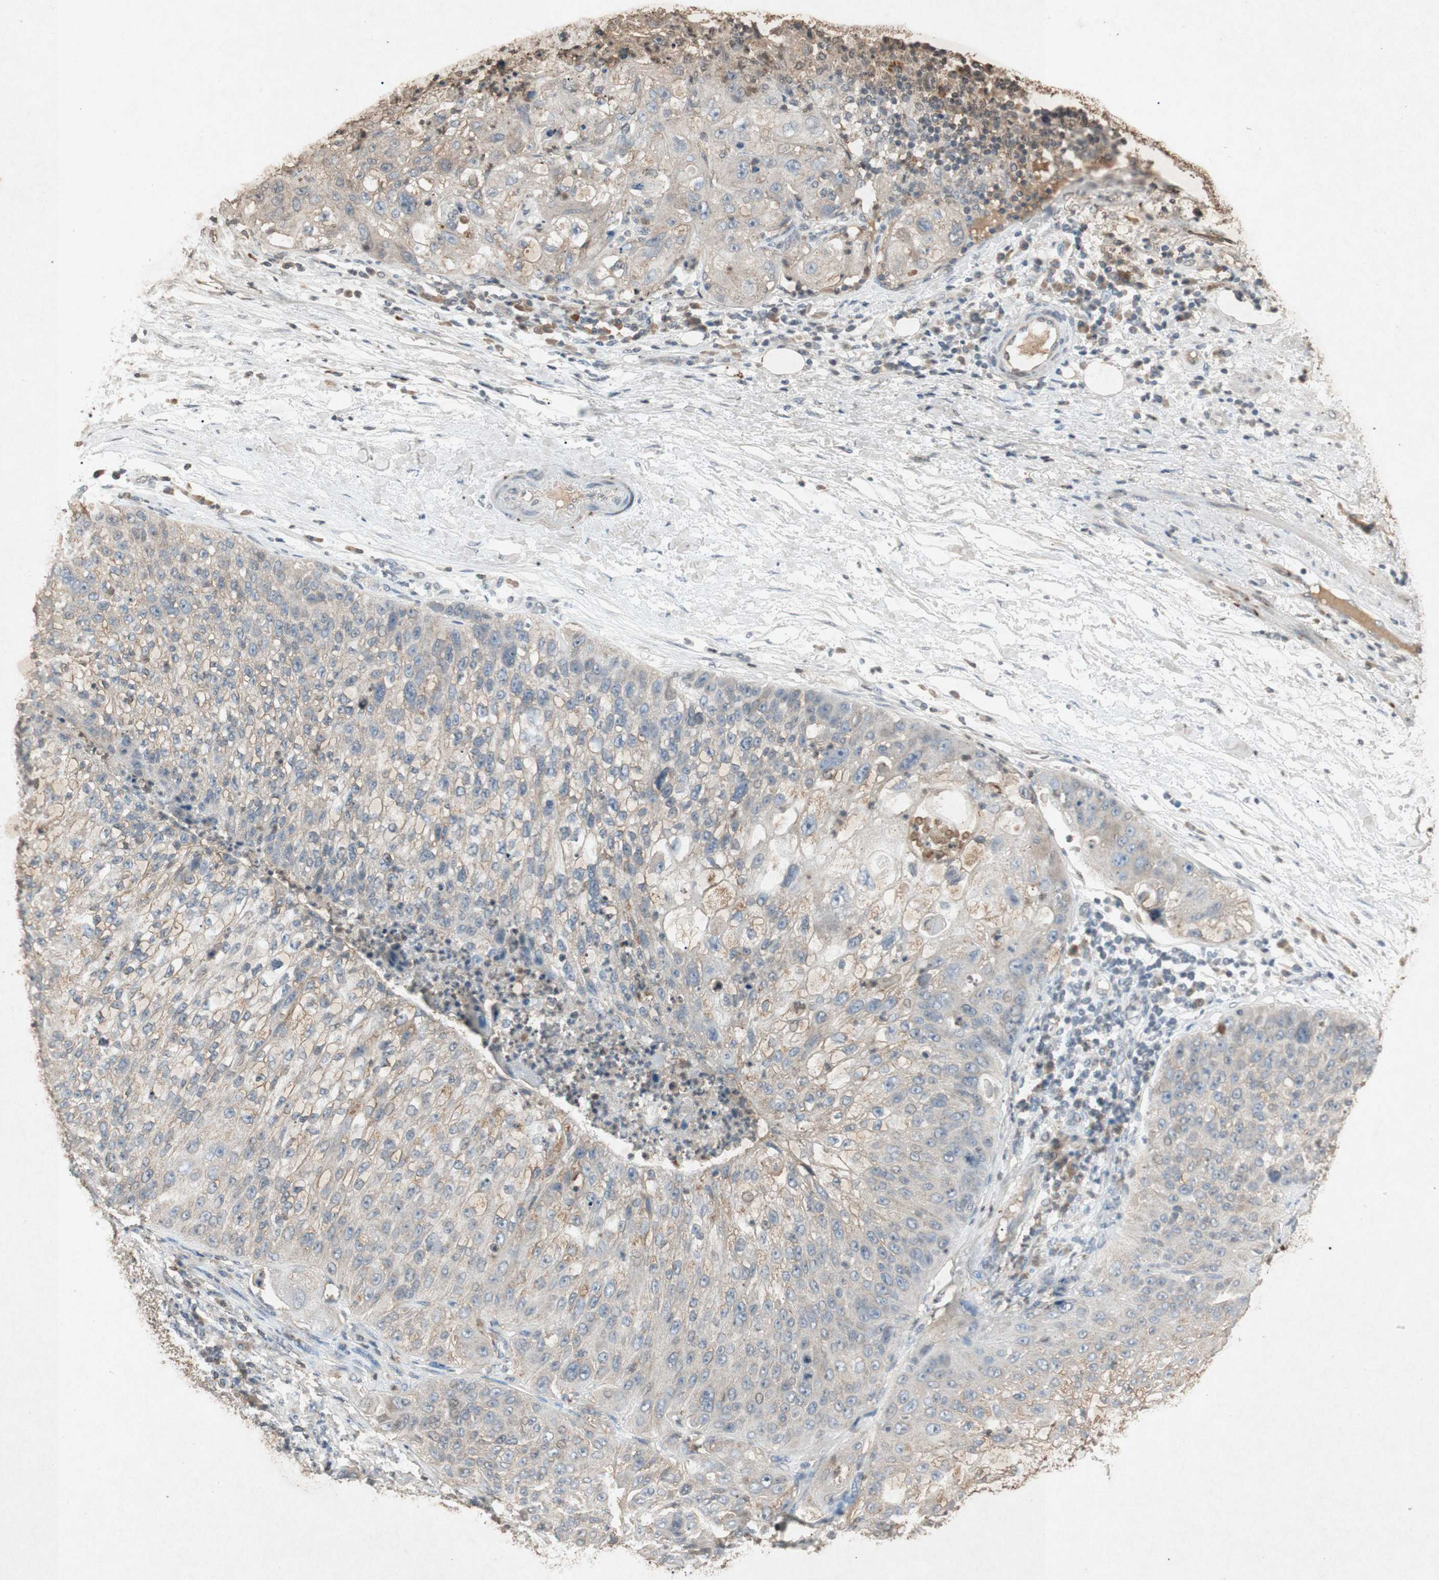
{"staining": {"intensity": "weak", "quantity": ">75%", "location": "cytoplasmic/membranous"}, "tissue": "lung cancer", "cell_type": "Tumor cells", "image_type": "cancer", "snomed": [{"axis": "morphology", "description": "Inflammation, NOS"}, {"axis": "morphology", "description": "Squamous cell carcinoma, NOS"}, {"axis": "topography", "description": "Lymph node"}, {"axis": "topography", "description": "Soft tissue"}, {"axis": "topography", "description": "Lung"}], "caption": "Human lung squamous cell carcinoma stained with a brown dye reveals weak cytoplasmic/membranous positive positivity in approximately >75% of tumor cells.", "gene": "MSRB1", "patient": {"sex": "male", "age": 66}}